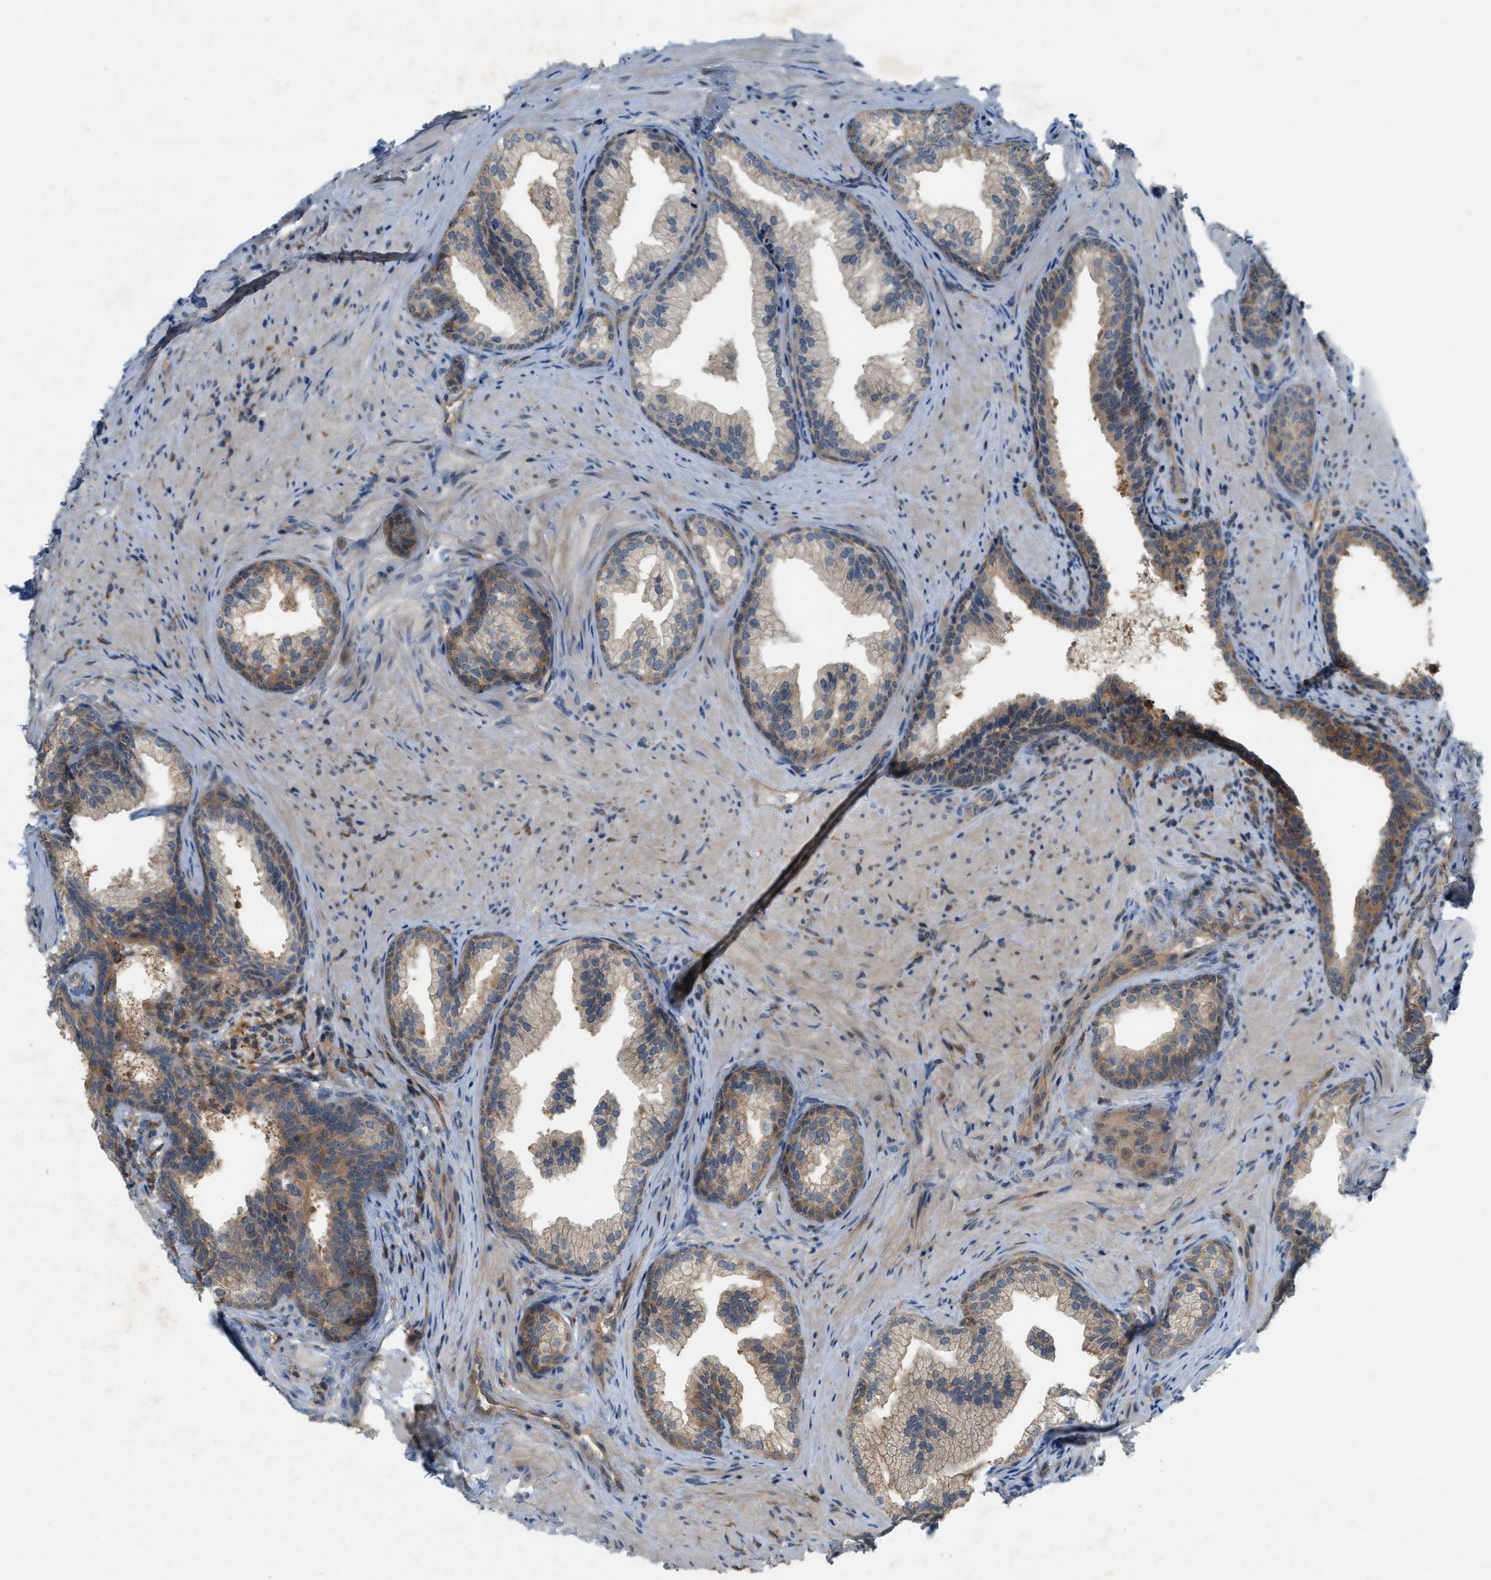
{"staining": {"intensity": "moderate", "quantity": ">75%", "location": "cytoplasmic/membranous"}, "tissue": "prostate", "cell_type": "Glandular cells", "image_type": "normal", "snomed": [{"axis": "morphology", "description": "Normal tissue, NOS"}, {"axis": "topography", "description": "Prostate"}], "caption": "IHC histopathology image of unremarkable prostate: human prostate stained using immunohistochemistry reveals medium levels of moderate protein expression localized specifically in the cytoplasmic/membranous of glandular cells, appearing as a cytoplasmic/membranous brown color.", "gene": "PDCL3", "patient": {"sex": "male", "age": 76}}